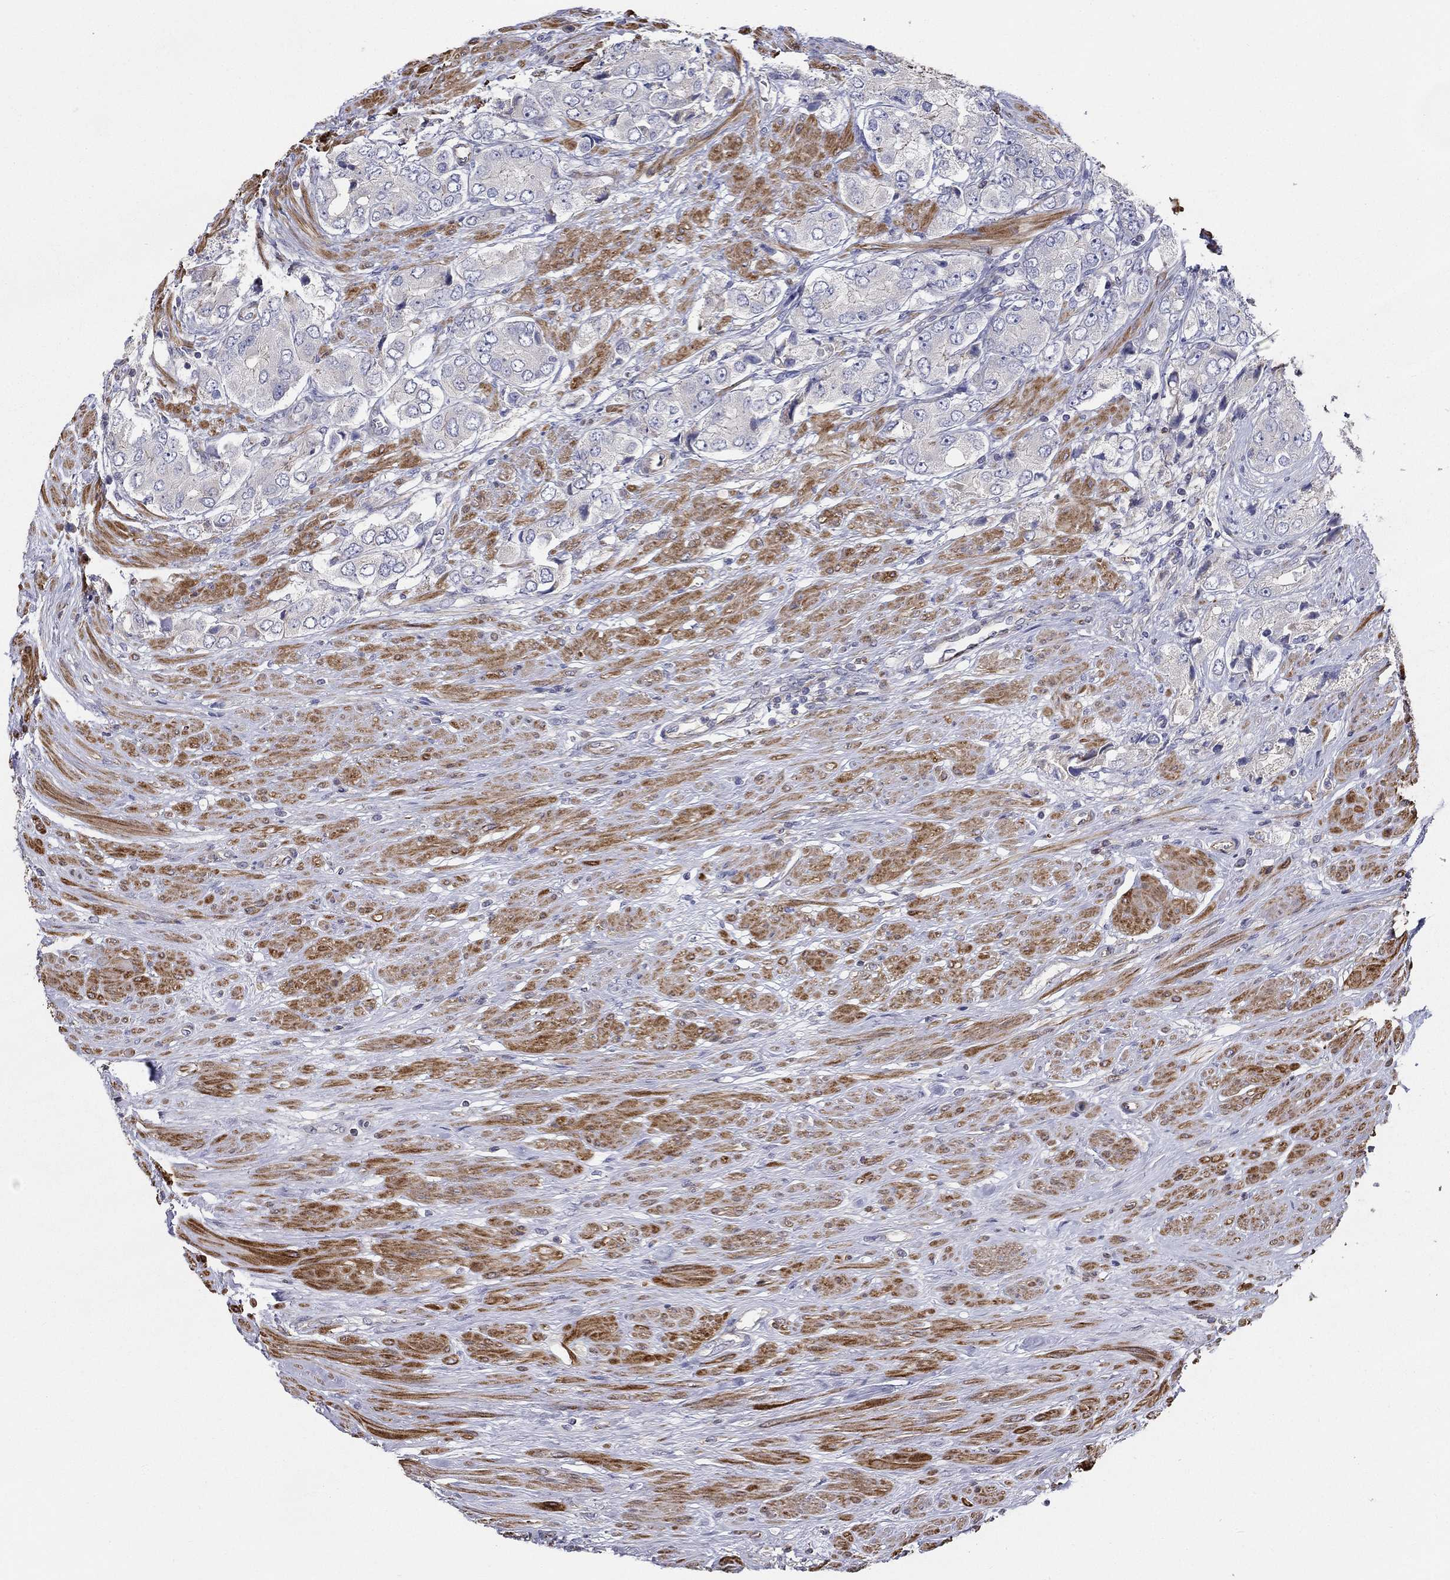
{"staining": {"intensity": "negative", "quantity": "none", "location": "none"}, "tissue": "prostate cancer", "cell_type": "Tumor cells", "image_type": "cancer", "snomed": [{"axis": "morphology", "description": "Adenocarcinoma, Low grade"}, {"axis": "topography", "description": "Prostate"}], "caption": "Image shows no protein staining in tumor cells of prostate cancer (low-grade adenocarcinoma) tissue.", "gene": "NPHP1", "patient": {"sex": "male", "age": 69}}